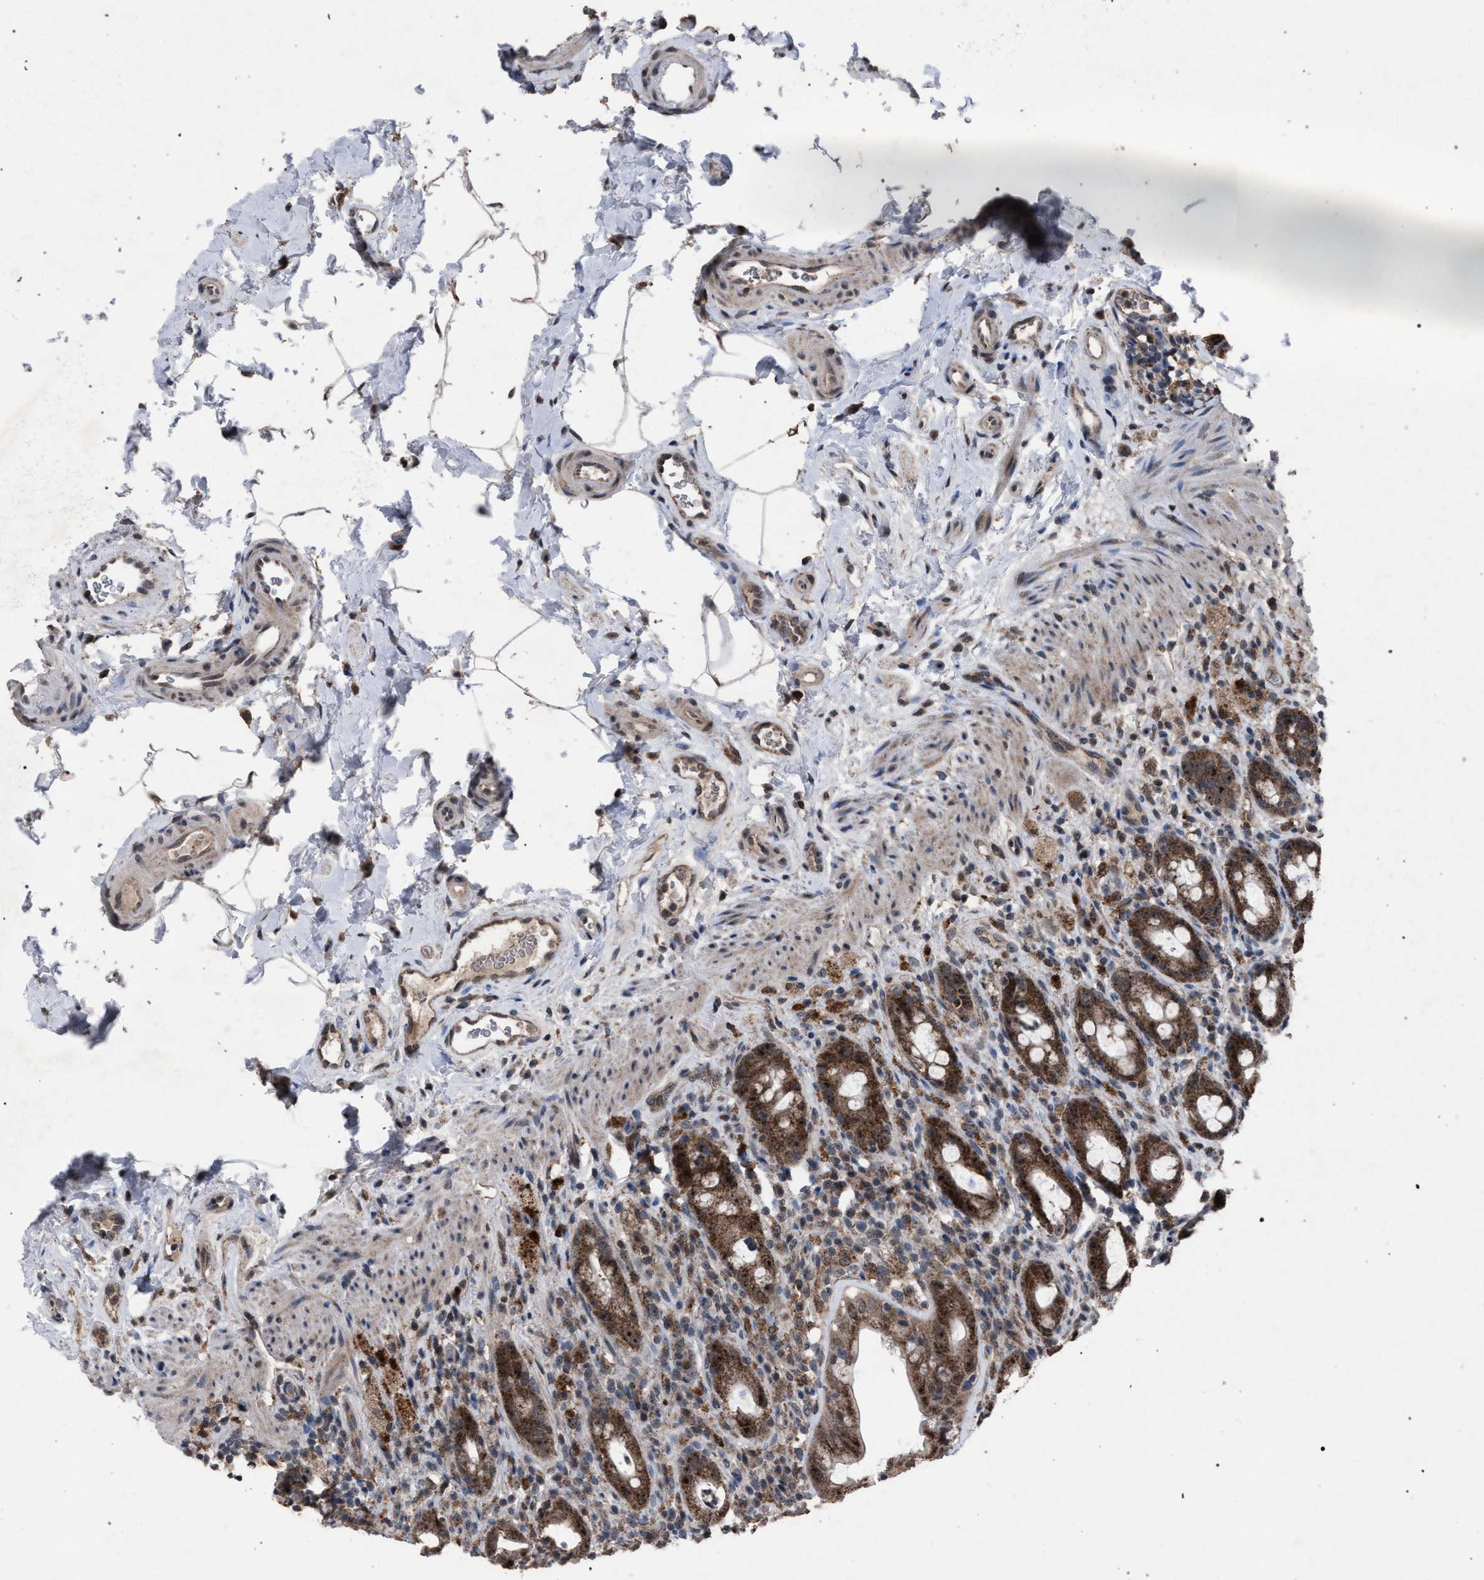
{"staining": {"intensity": "moderate", "quantity": ">75%", "location": "cytoplasmic/membranous"}, "tissue": "rectum", "cell_type": "Glandular cells", "image_type": "normal", "snomed": [{"axis": "morphology", "description": "Normal tissue, NOS"}, {"axis": "topography", "description": "Rectum"}], "caption": "Immunohistochemical staining of normal human rectum demonstrates medium levels of moderate cytoplasmic/membranous staining in about >75% of glandular cells. (DAB IHC with brightfield microscopy, high magnification).", "gene": "HSD17B4", "patient": {"sex": "male", "age": 44}}